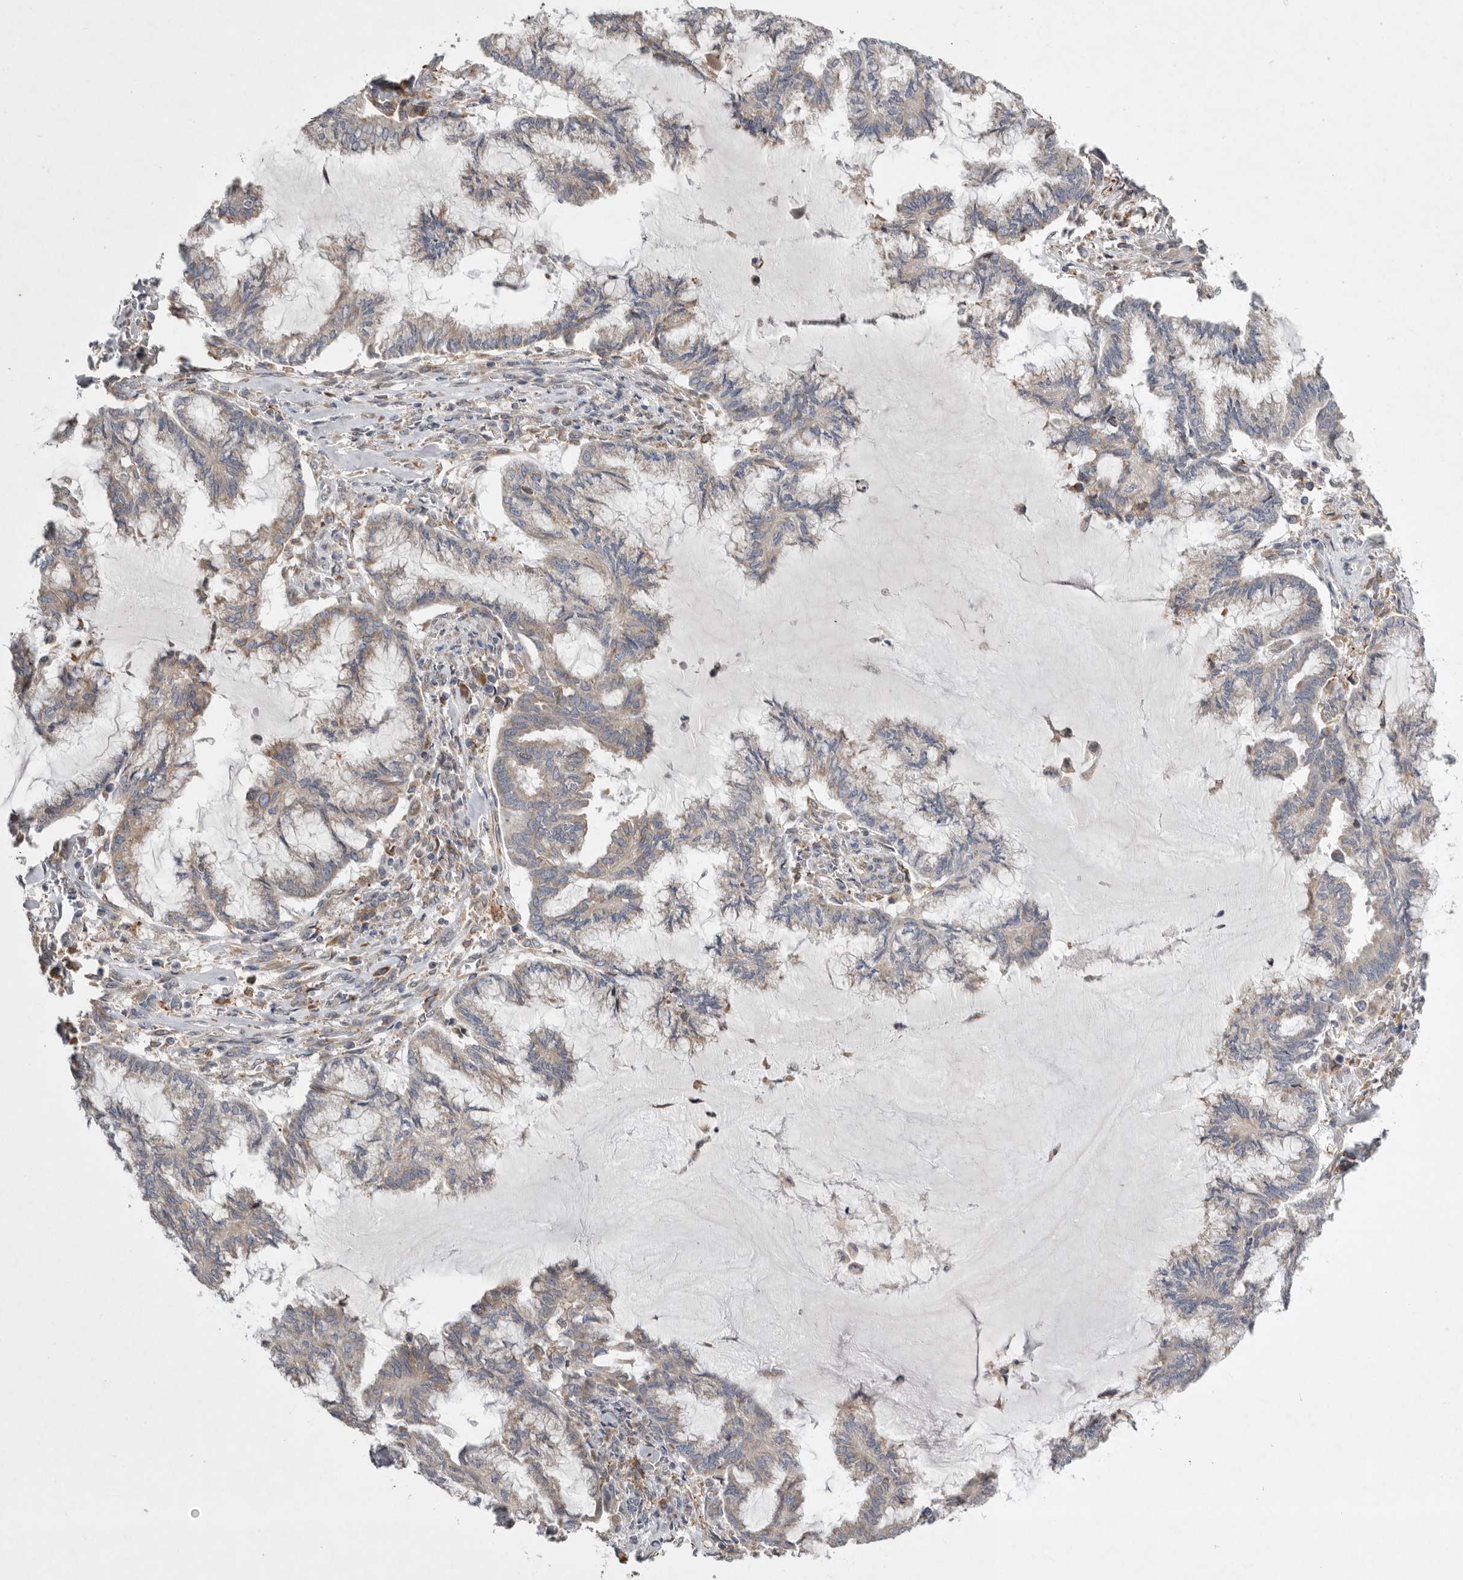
{"staining": {"intensity": "weak", "quantity": "25%-75%", "location": "cytoplasmic/membranous"}, "tissue": "endometrial cancer", "cell_type": "Tumor cells", "image_type": "cancer", "snomed": [{"axis": "morphology", "description": "Adenocarcinoma, NOS"}, {"axis": "topography", "description": "Endometrium"}], "caption": "About 25%-75% of tumor cells in endometrial cancer reveal weak cytoplasmic/membranous protein positivity as visualized by brown immunohistochemical staining.", "gene": "GANAB", "patient": {"sex": "female", "age": 86}}